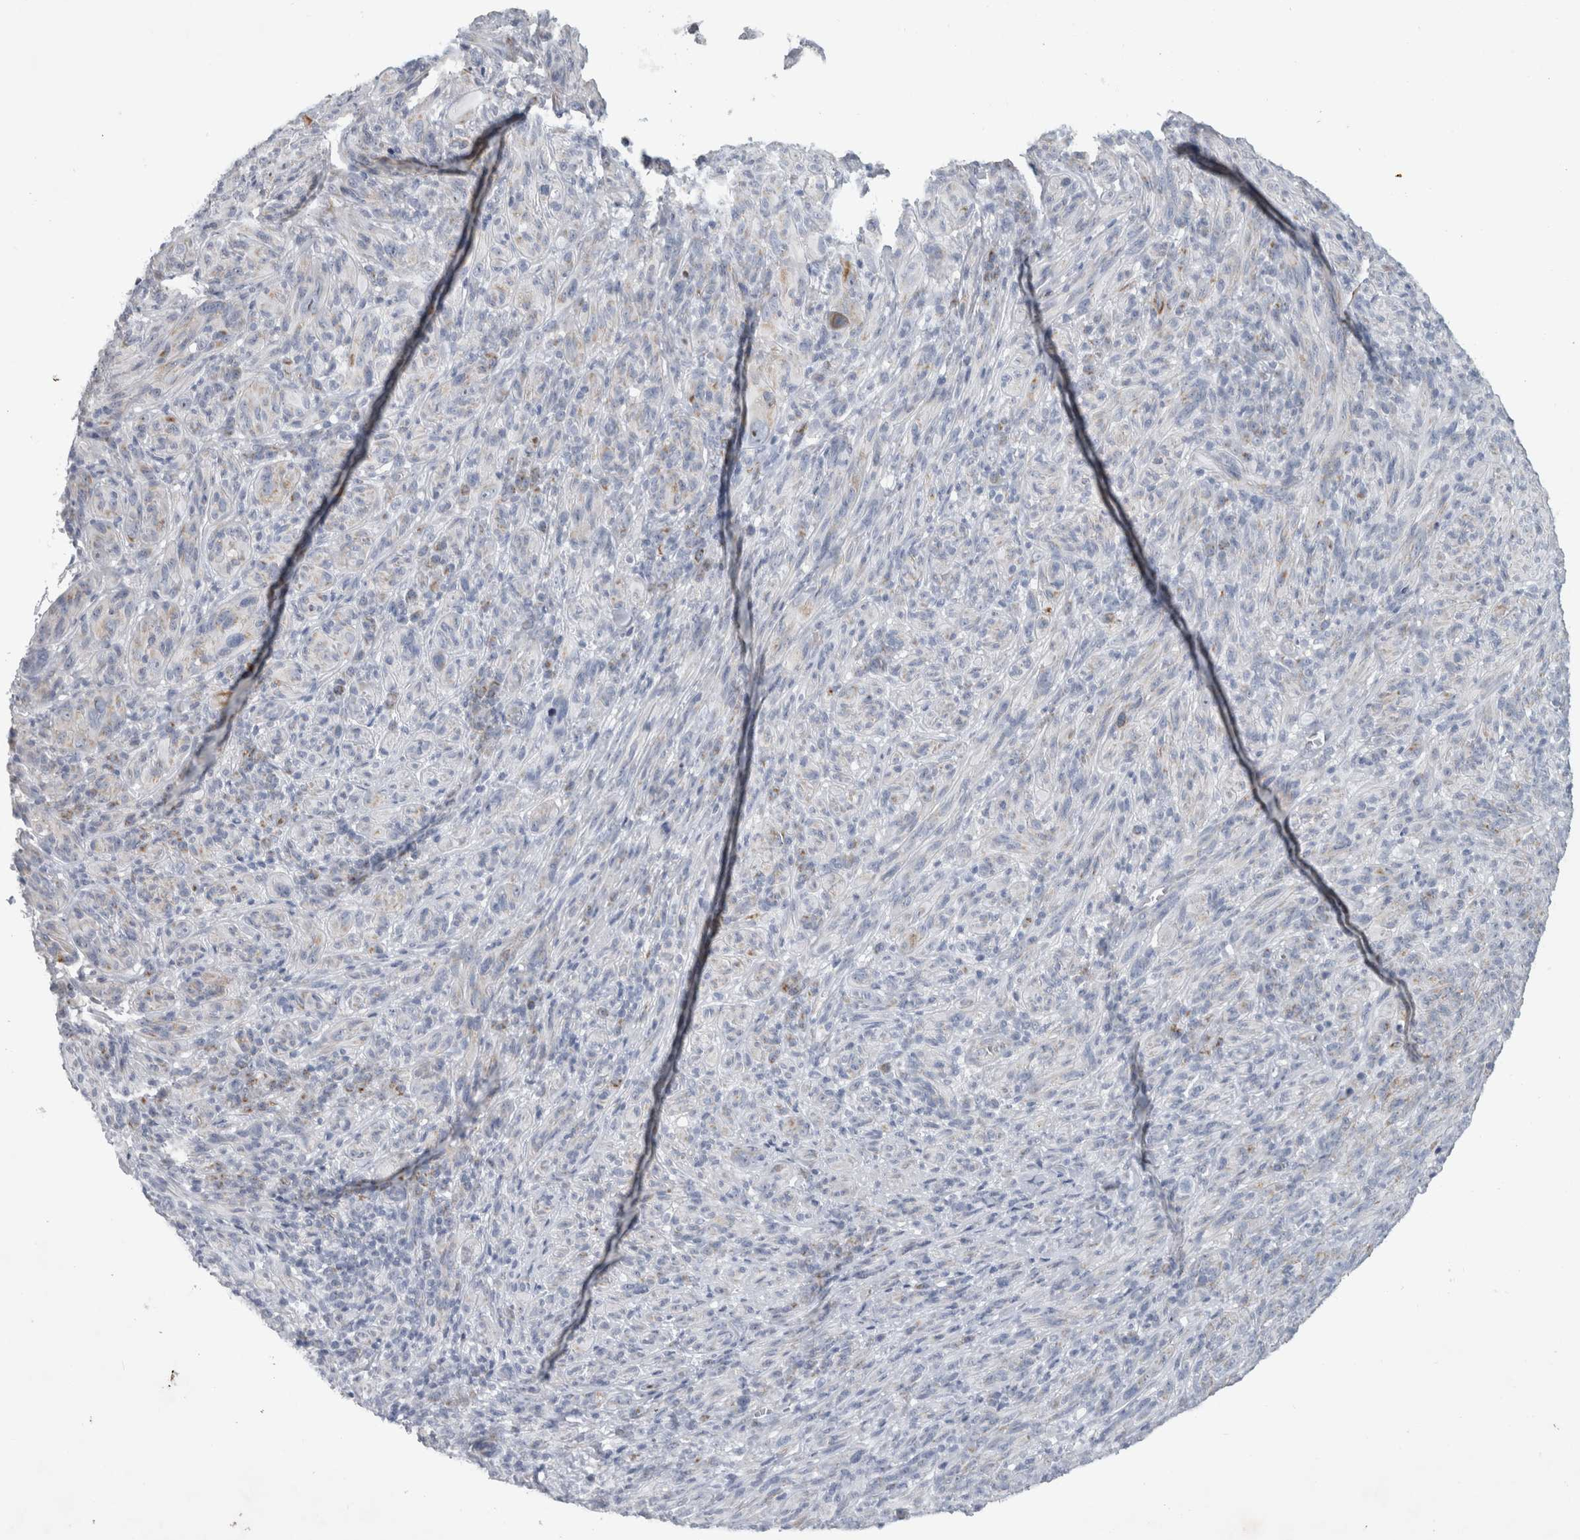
{"staining": {"intensity": "negative", "quantity": "none", "location": "none"}, "tissue": "melanoma", "cell_type": "Tumor cells", "image_type": "cancer", "snomed": [{"axis": "morphology", "description": "Malignant melanoma, NOS"}, {"axis": "topography", "description": "Skin of head"}], "caption": "Melanoma was stained to show a protein in brown. There is no significant positivity in tumor cells.", "gene": "FXYD7", "patient": {"sex": "male", "age": 96}}